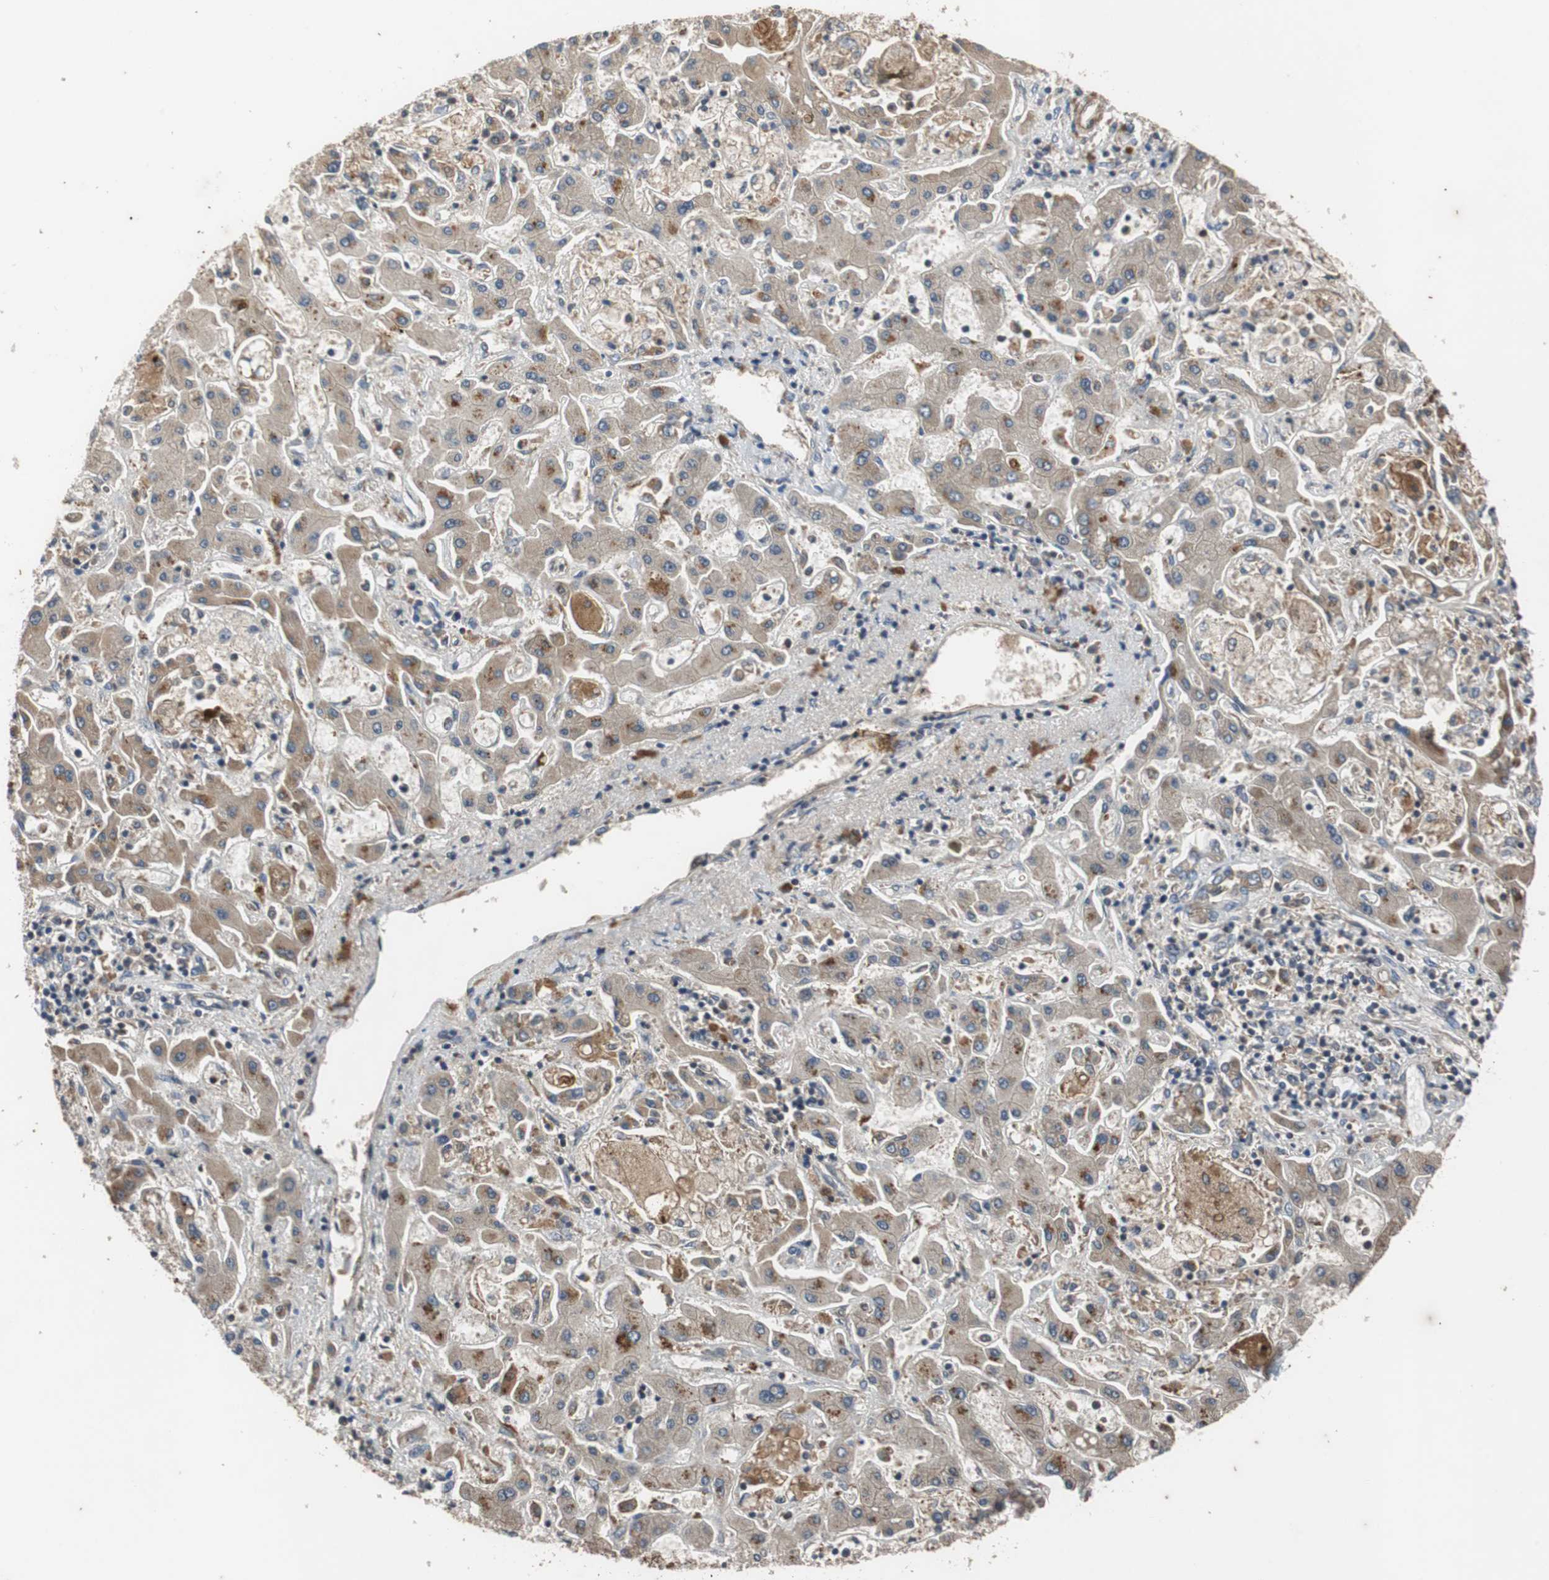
{"staining": {"intensity": "weak", "quantity": ">75%", "location": "cytoplasmic/membranous"}, "tissue": "liver cancer", "cell_type": "Tumor cells", "image_type": "cancer", "snomed": [{"axis": "morphology", "description": "Cholangiocarcinoma"}, {"axis": "topography", "description": "Liver"}], "caption": "Protein staining exhibits weak cytoplasmic/membranous expression in about >75% of tumor cells in liver cancer (cholangiocarcinoma). (DAB IHC, brown staining for protein, blue staining for nuclei).", "gene": "ACTR3", "patient": {"sex": "male", "age": 50}}